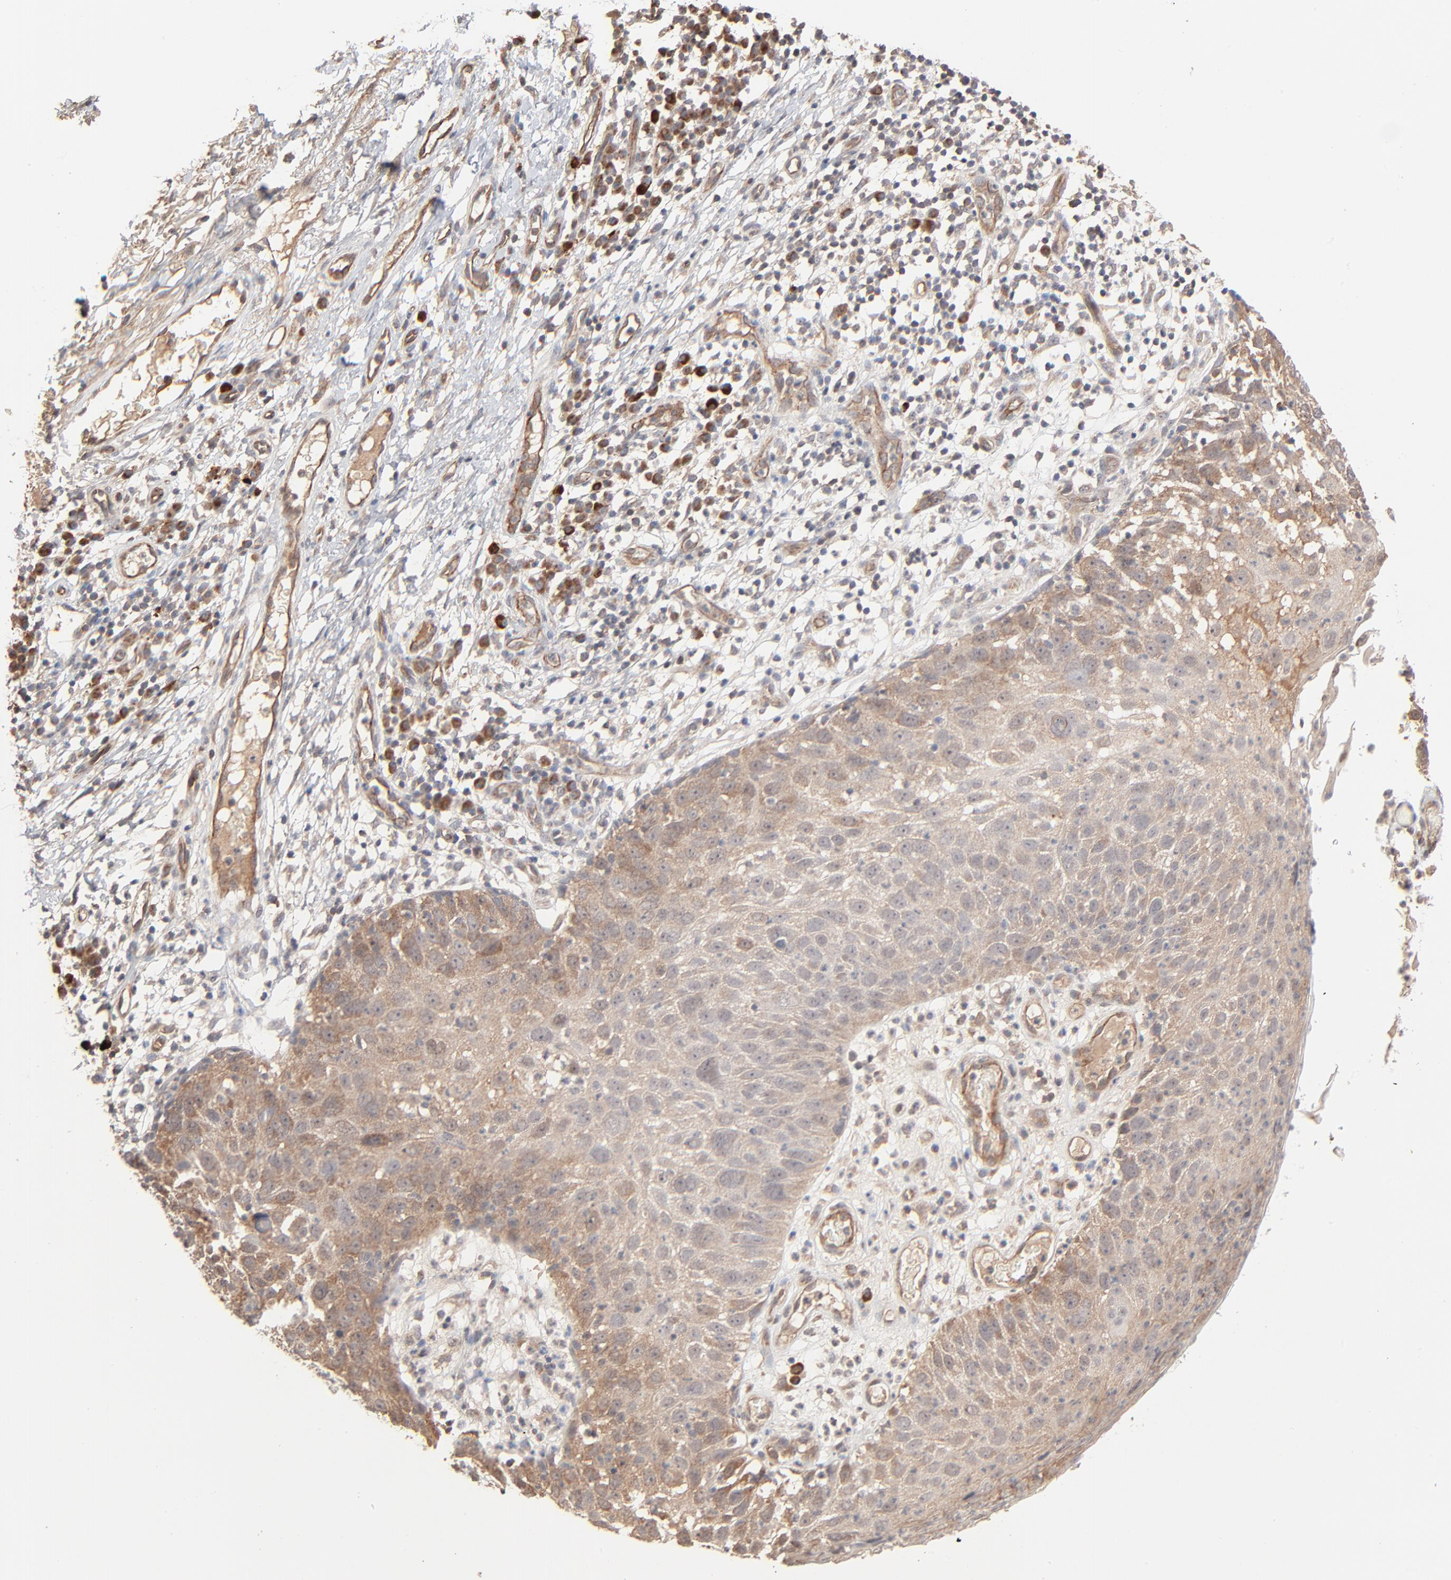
{"staining": {"intensity": "moderate", "quantity": ">75%", "location": "cytoplasmic/membranous"}, "tissue": "skin cancer", "cell_type": "Tumor cells", "image_type": "cancer", "snomed": [{"axis": "morphology", "description": "Squamous cell carcinoma, NOS"}, {"axis": "topography", "description": "Skin"}], "caption": "The immunohistochemical stain shows moderate cytoplasmic/membranous positivity in tumor cells of squamous cell carcinoma (skin) tissue.", "gene": "ABLIM3", "patient": {"sex": "male", "age": 87}}